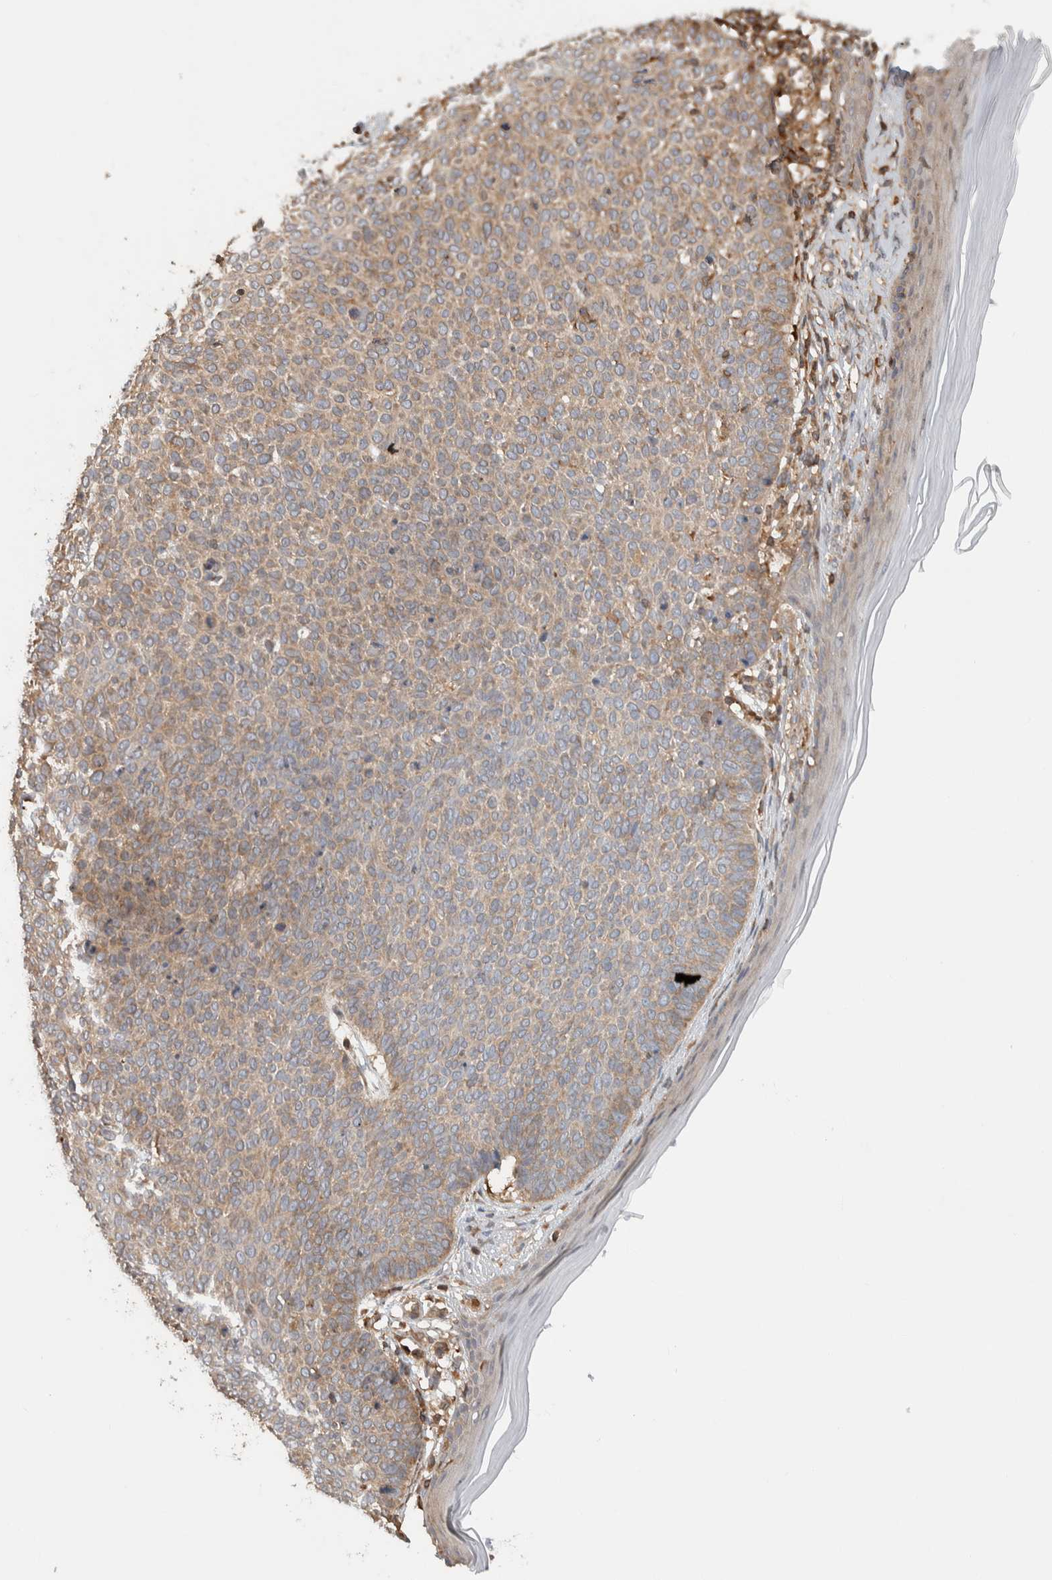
{"staining": {"intensity": "moderate", "quantity": ">75%", "location": "cytoplasmic/membranous"}, "tissue": "skin cancer", "cell_type": "Tumor cells", "image_type": "cancer", "snomed": [{"axis": "morphology", "description": "Normal tissue, NOS"}, {"axis": "morphology", "description": "Basal cell carcinoma"}, {"axis": "topography", "description": "Skin"}], "caption": "Immunohistochemistry (IHC) (DAB) staining of skin cancer (basal cell carcinoma) exhibits moderate cytoplasmic/membranous protein positivity in about >75% of tumor cells.", "gene": "CNTROB", "patient": {"sex": "male", "age": 50}}